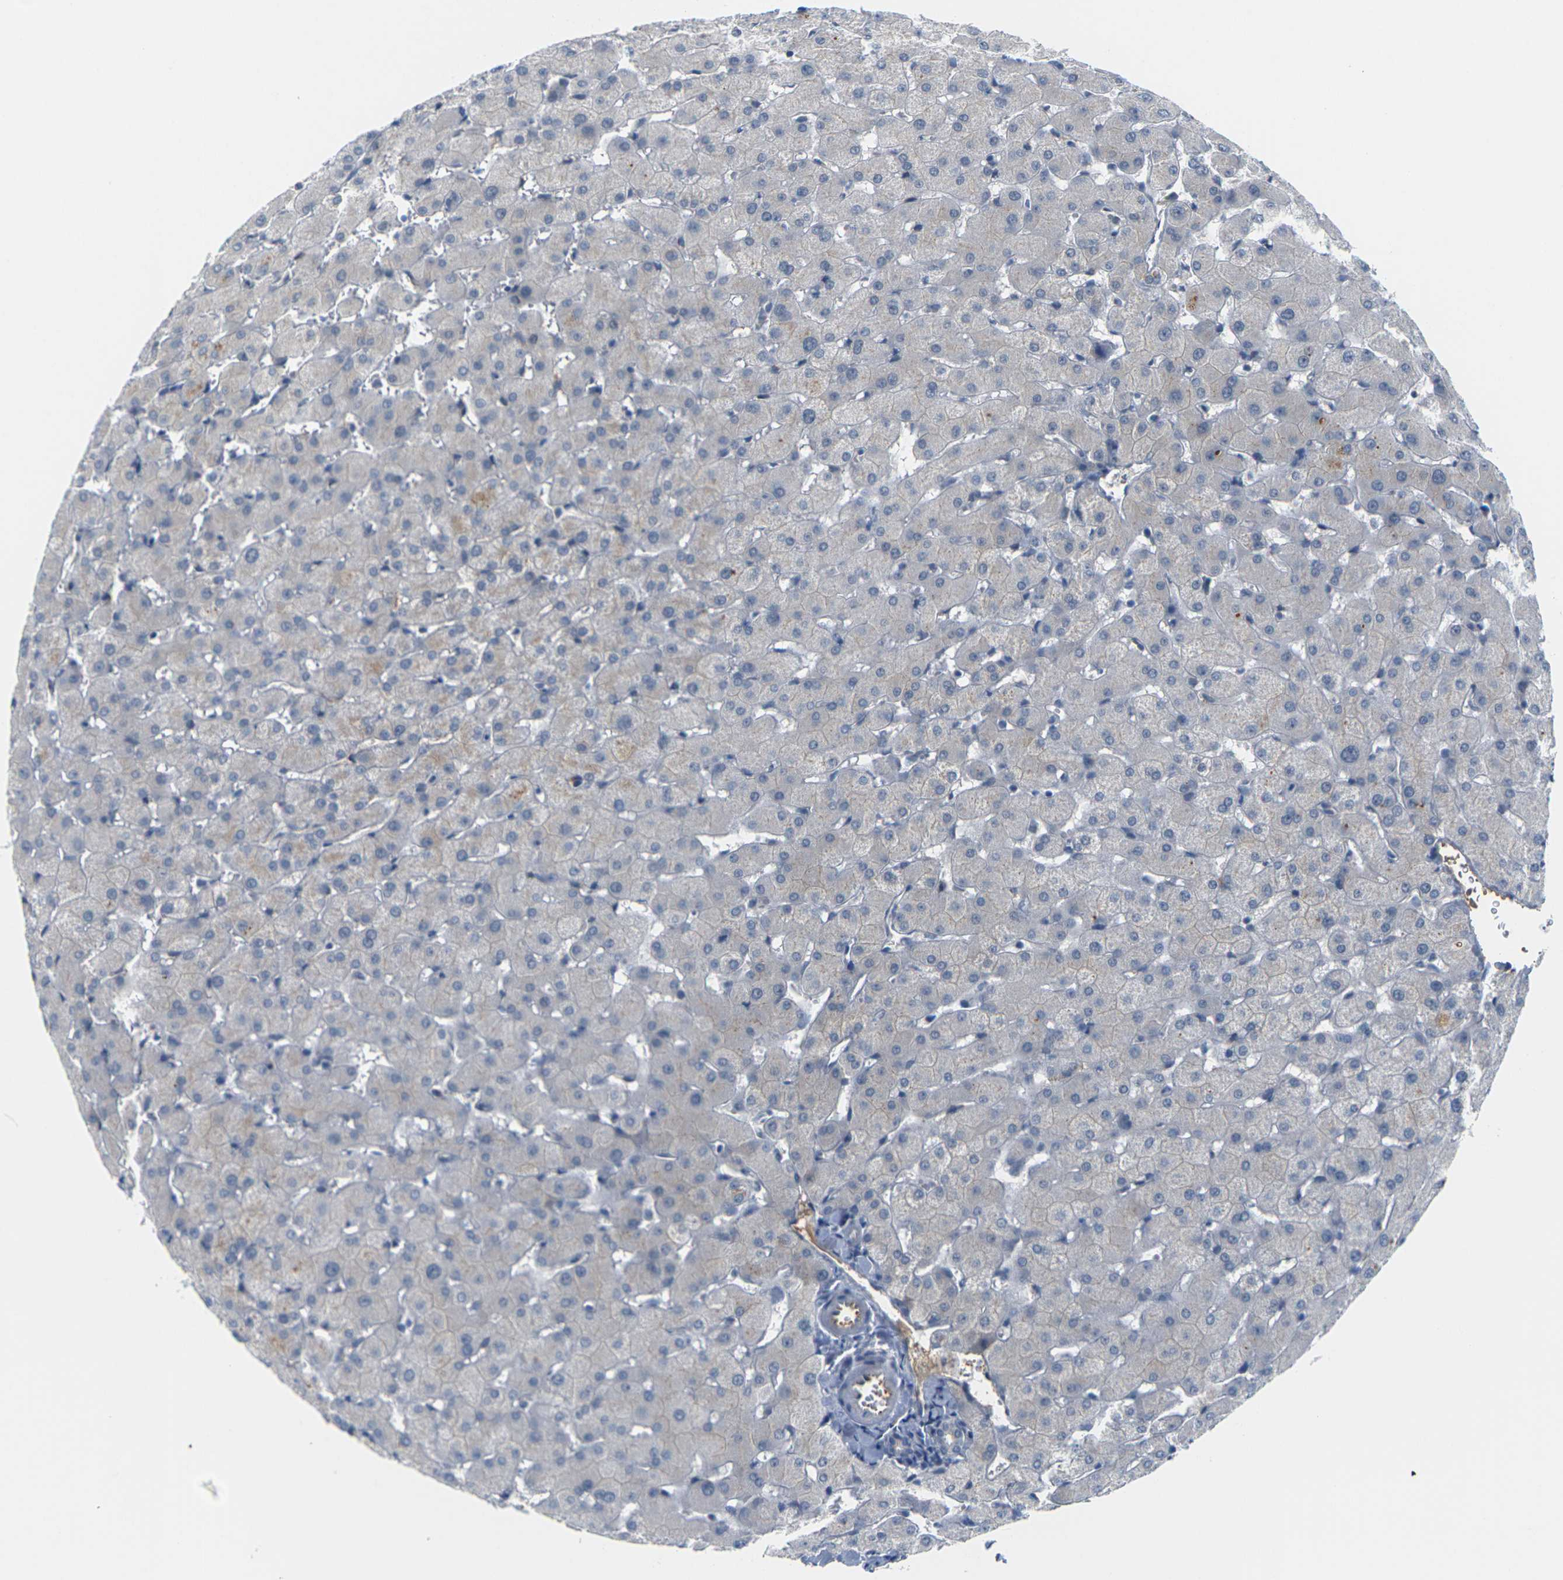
{"staining": {"intensity": "negative", "quantity": "none", "location": "none"}, "tissue": "liver", "cell_type": "Cholangiocytes", "image_type": "normal", "snomed": [{"axis": "morphology", "description": "Normal tissue, NOS"}, {"axis": "topography", "description": "Liver"}], "caption": "This is an immunohistochemistry (IHC) photomicrograph of normal liver. There is no expression in cholangiocytes.", "gene": "PKP2", "patient": {"sex": "female", "age": 63}}